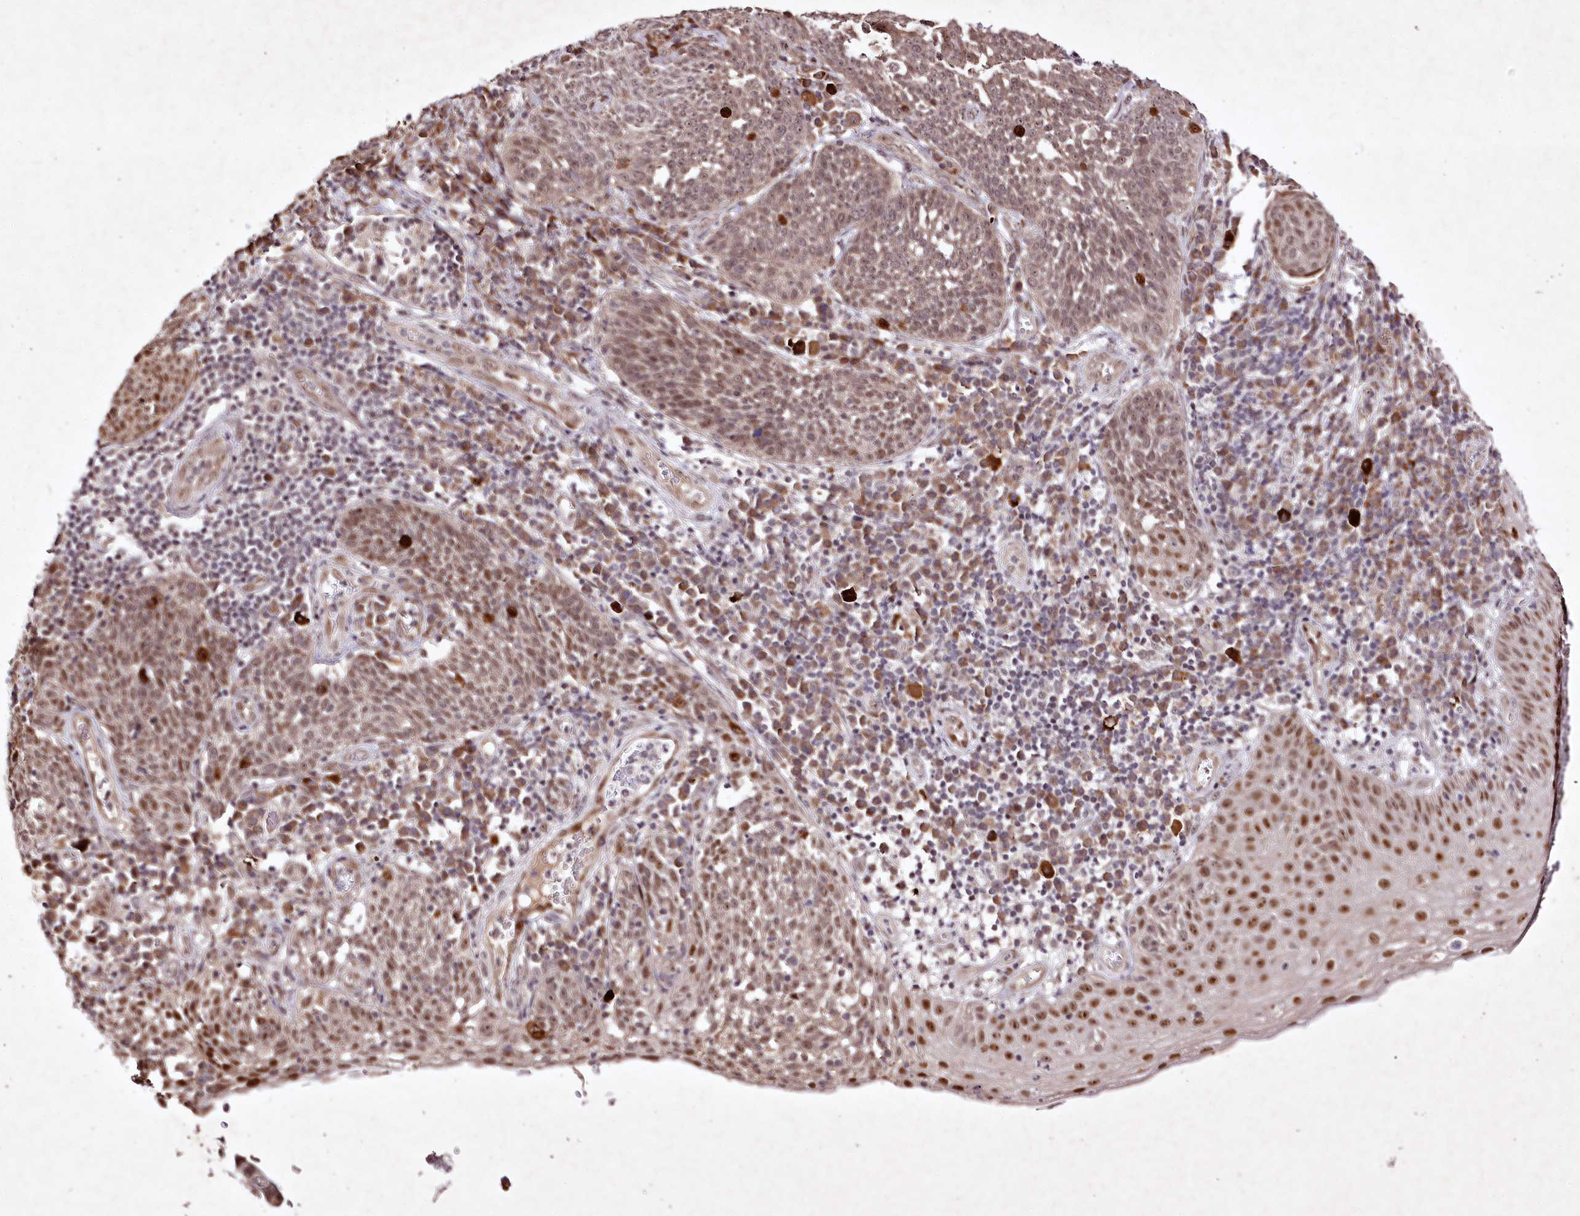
{"staining": {"intensity": "moderate", "quantity": ">75%", "location": "cytoplasmic/membranous,nuclear"}, "tissue": "cervical cancer", "cell_type": "Tumor cells", "image_type": "cancer", "snomed": [{"axis": "morphology", "description": "Squamous cell carcinoma, NOS"}, {"axis": "topography", "description": "Cervix"}], "caption": "Protein staining displays moderate cytoplasmic/membranous and nuclear staining in approximately >75% of tumor cells in squamous cell carcinoma (cervical).", "gene": "DMP1", "patient": {"sex": "female", "age": 34}}